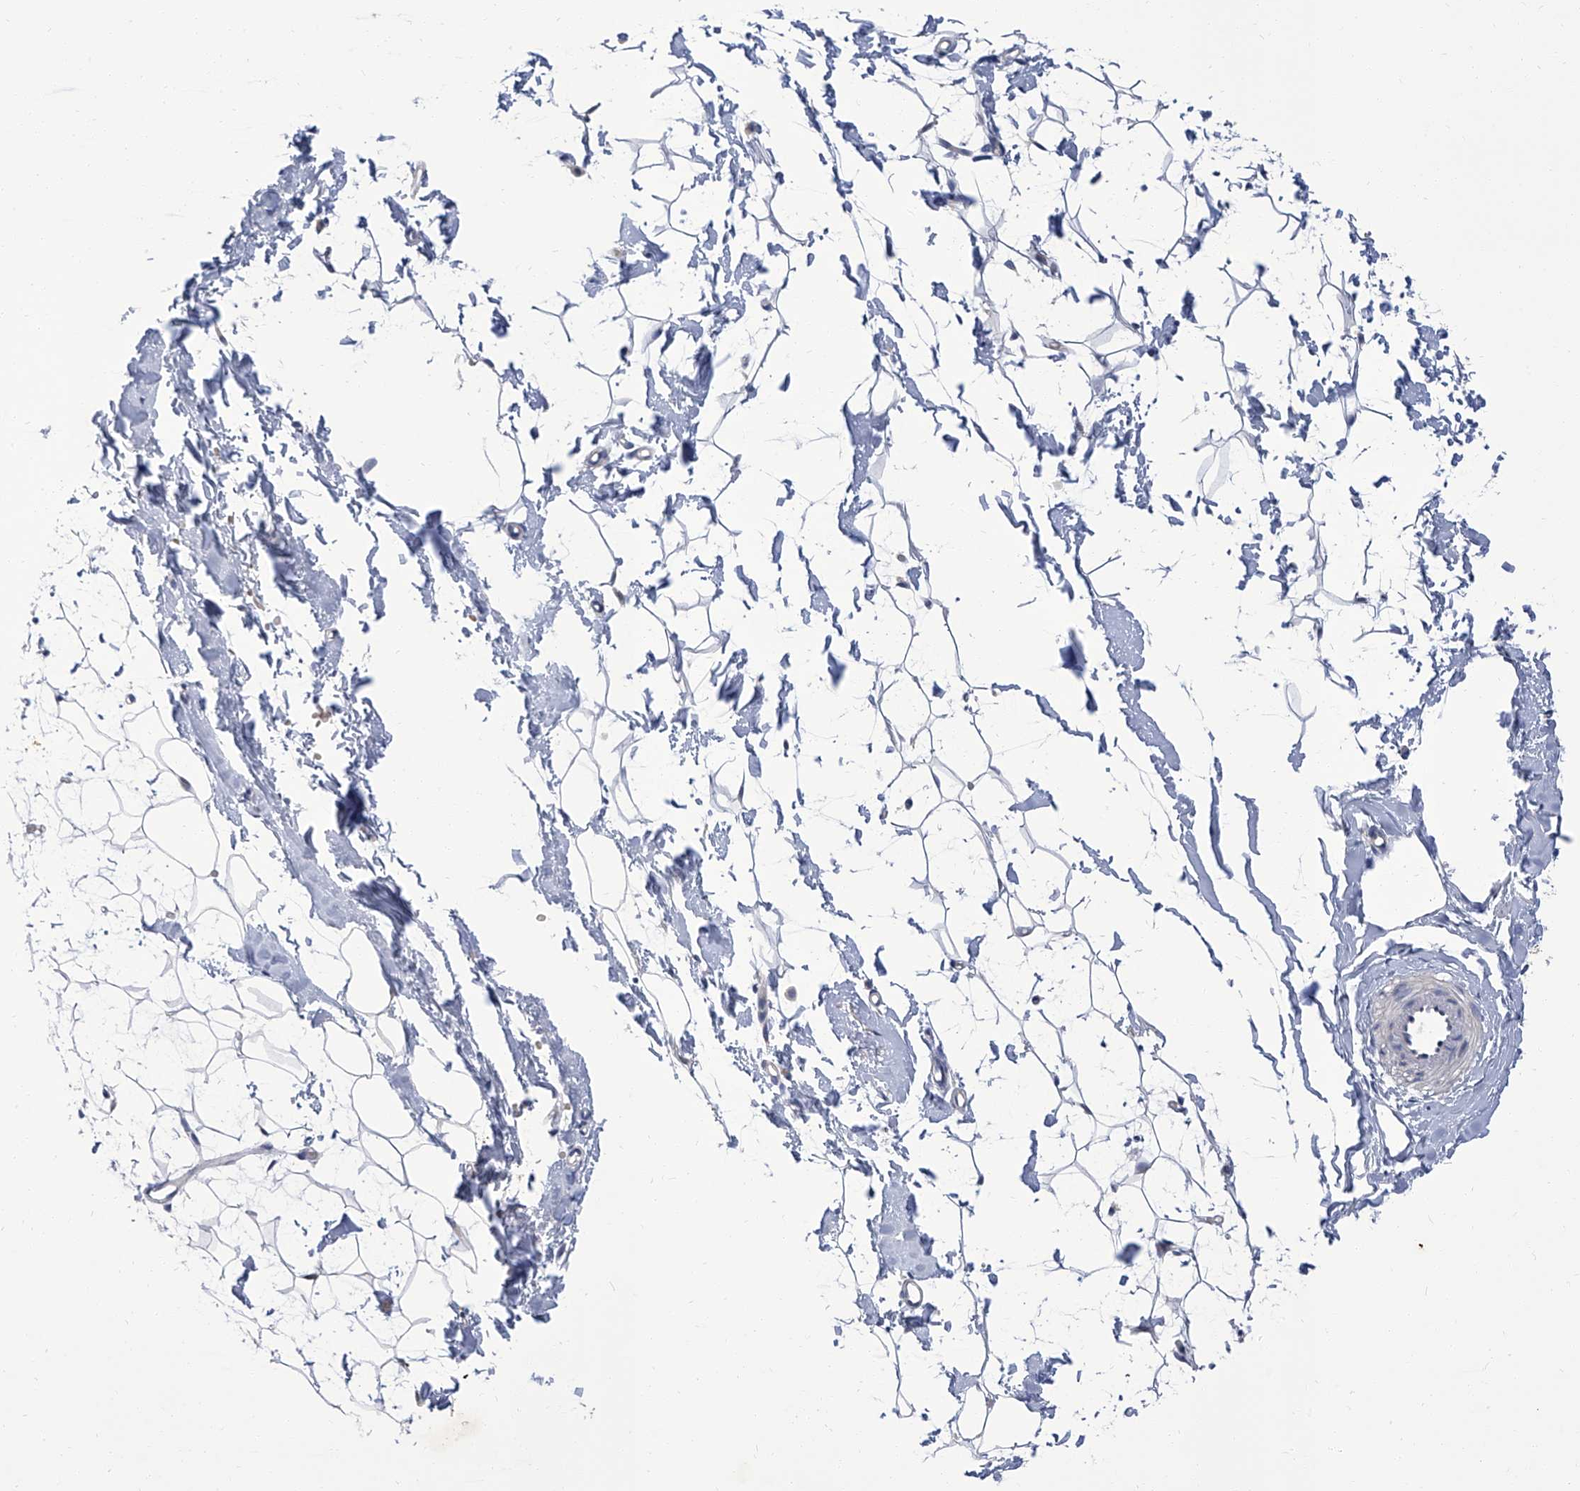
{"staining": {"intensity": "negative", "quantity": "none", "location": "none"}, "tissue": "adipose tissue", "cell_type": "Adipocytes", "image_type": "normal", "snomed": [{"axis": "morphology", "description": "Normal tissue, NOS"}, {"axis": "topography", "description": "Breast"}], "caption": "Image shows no significant protein positivity in adipocytes of unremarkable adipose tissue.", "gene": "PARD3", "patient": {"sex": "female", "age": 23}}